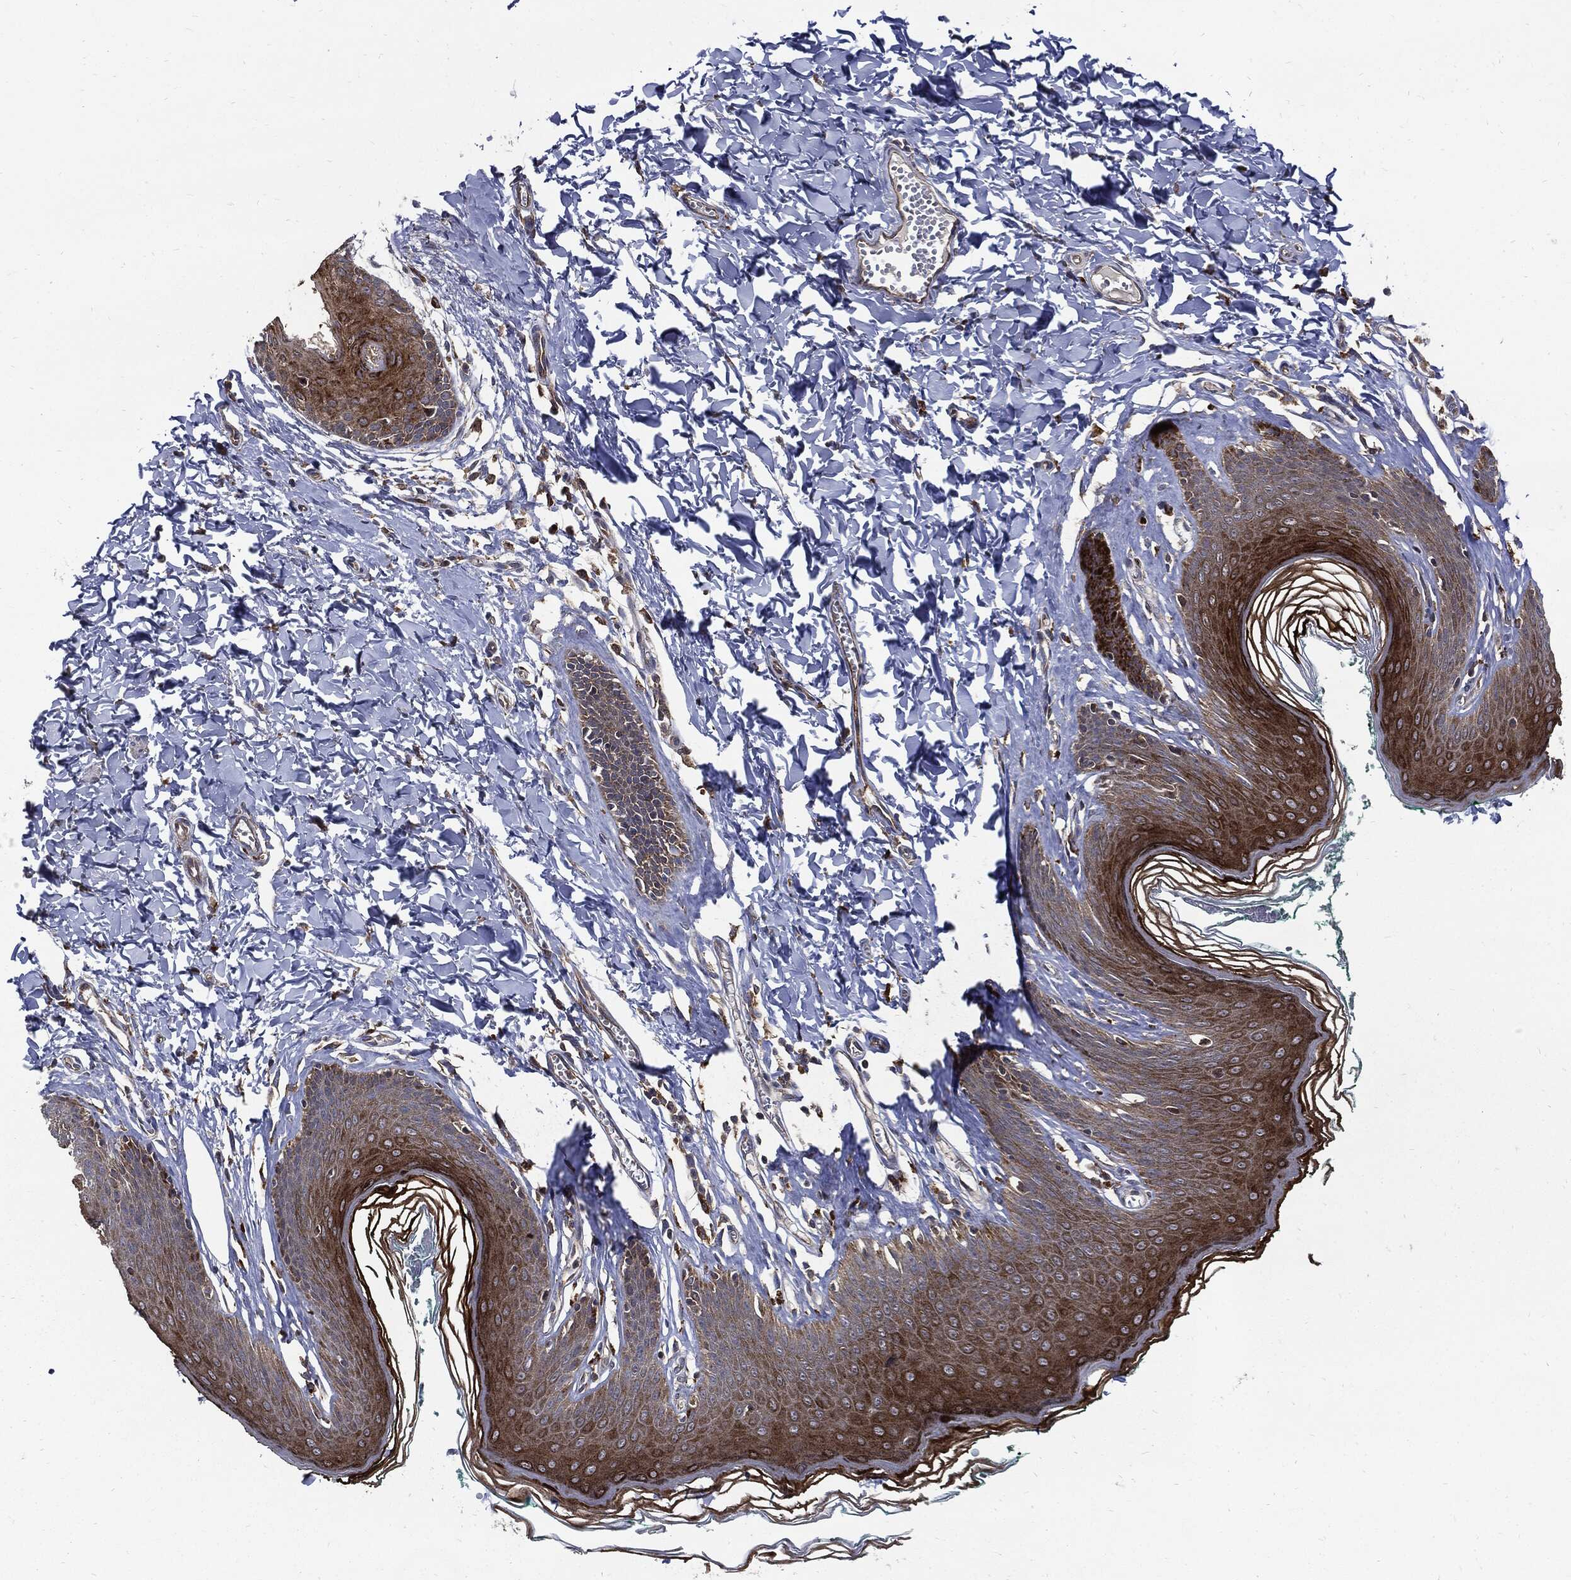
{"staining": {"intensity": "strong", "quantity": "25%-75%", "location": "cytoplasmic/membranous"}, "tissue": "skin", "cell_type": "Epidermal cells", "image_type": "normal", "snomed": [{"axis": "morphology", "description": "Normal tissue, NOS"}, {"axis": "topography", "description": "Vulva"}], "caption": "Immunohistochemical staining of benign skin exhibits high levels of strong cytoplasmic/membranous positivity in approximately 25%-75% of epidermal cells.", "gene": "SLC31A2", "patient": {"sex": "female", "age": 66}}